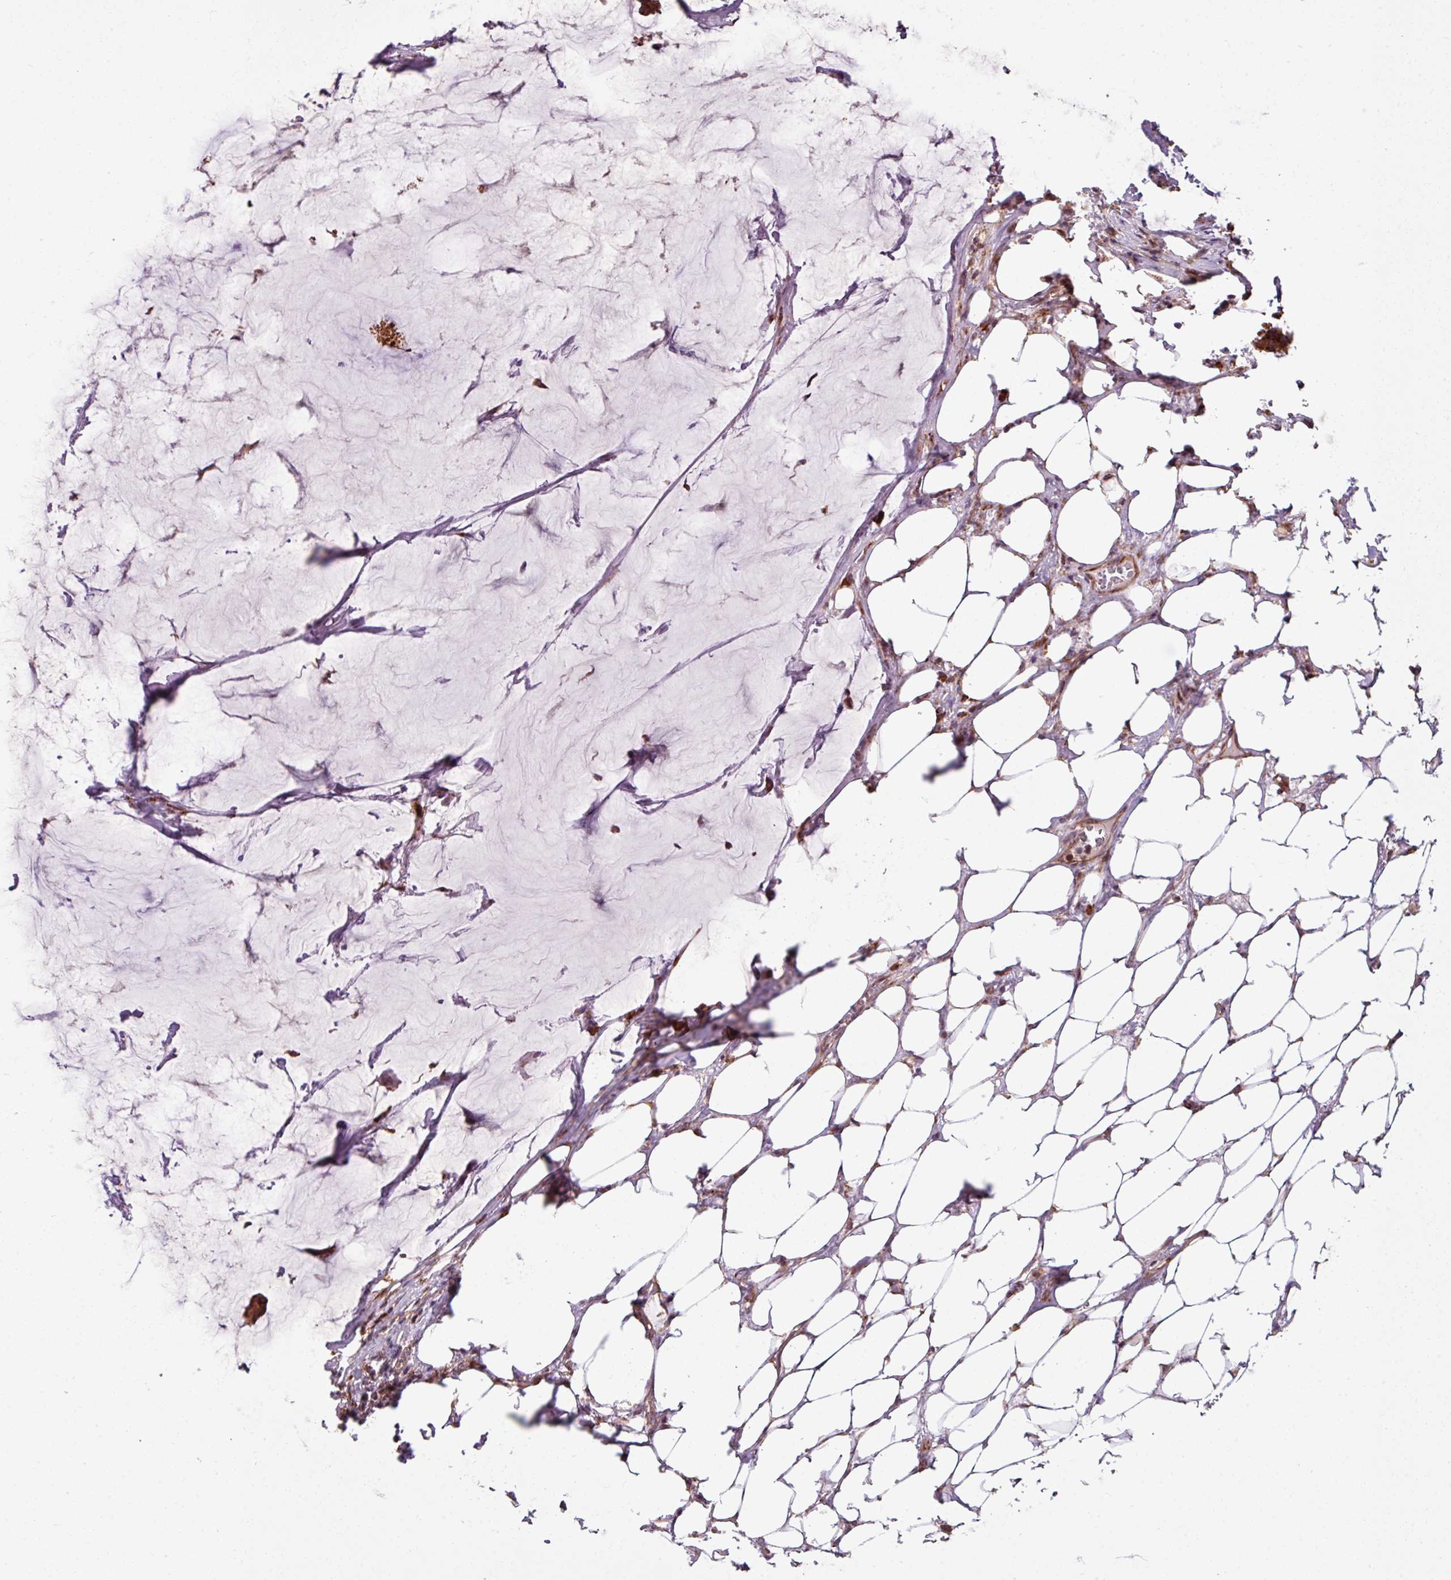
{"staining": {"intensity": "strong", "quantity": ">75%", "location": "cytoplasmic/membranous"}, "tissue": "breast cancer", "cell_type": "Tumor cells", "image_type": "cancer", "snomed": [{"axis": "morphology", "description": "Duct carcinoma"}, {"axis": "topography", "description": "Breast"}], "caption": "About >75% of tumor cells in human breast cancer reveal strong cytoplasmic/membranous protein positivity as visualized by brown immunohistochemical staining.", "gene": "MAGT1", "patient": {"sex": "female", "age": 93}}